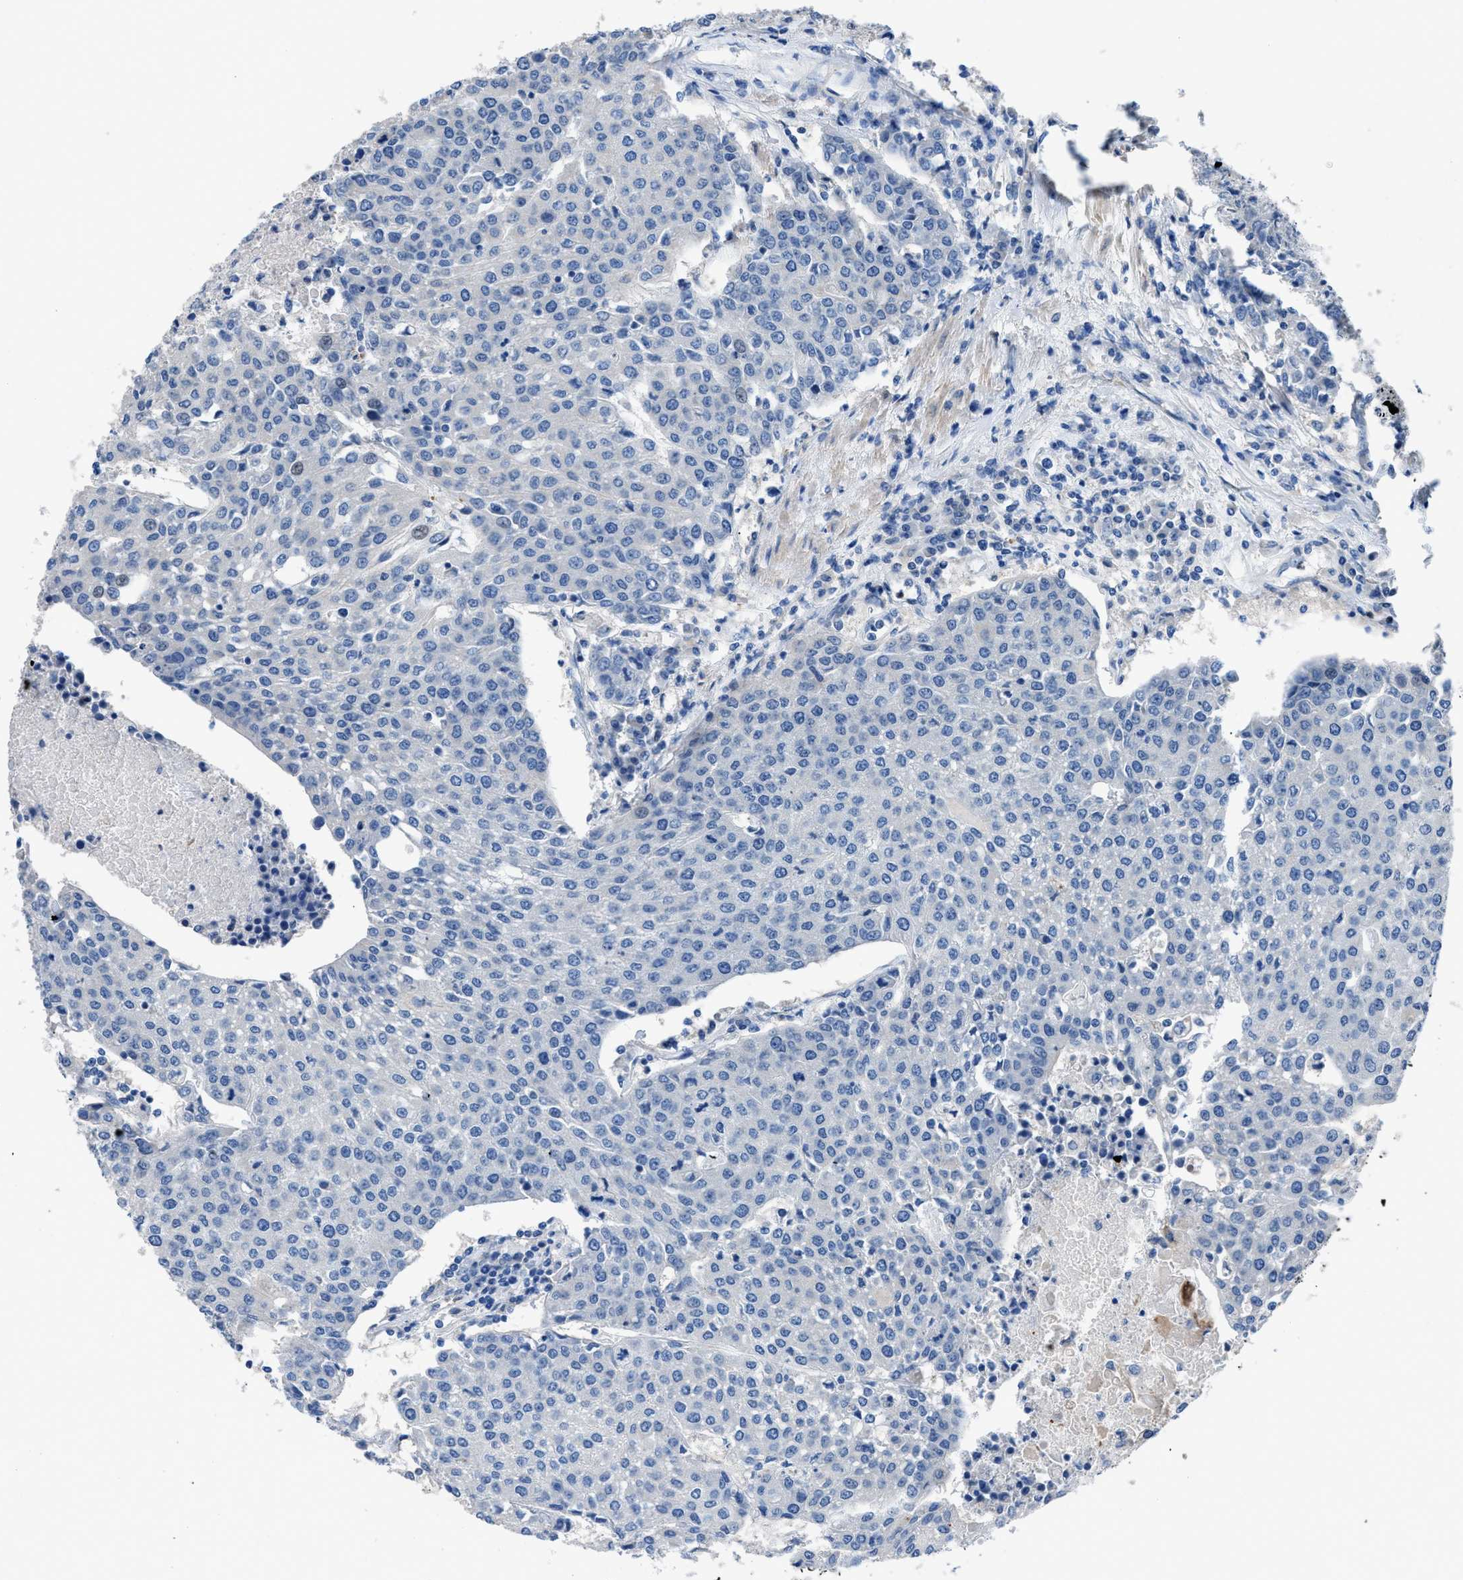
{"staining": {"intensity": "negative", "quantity": "none", "location": "none"}, "tissue": "urothelial cancer", "cell_type": "Tumor cells", "image_type": "cancer", "snomed": [{"axis": "morphology", "description": "Urothelial carcinoma, High grade"}, {"axis": "topography", "description": "Urinary bladder"}], "caption": "Tumor cells show no significant protein staining in urothelial cancer.", "gene": "ITPR1", "patient": {"sex": "female", "age": 85}}